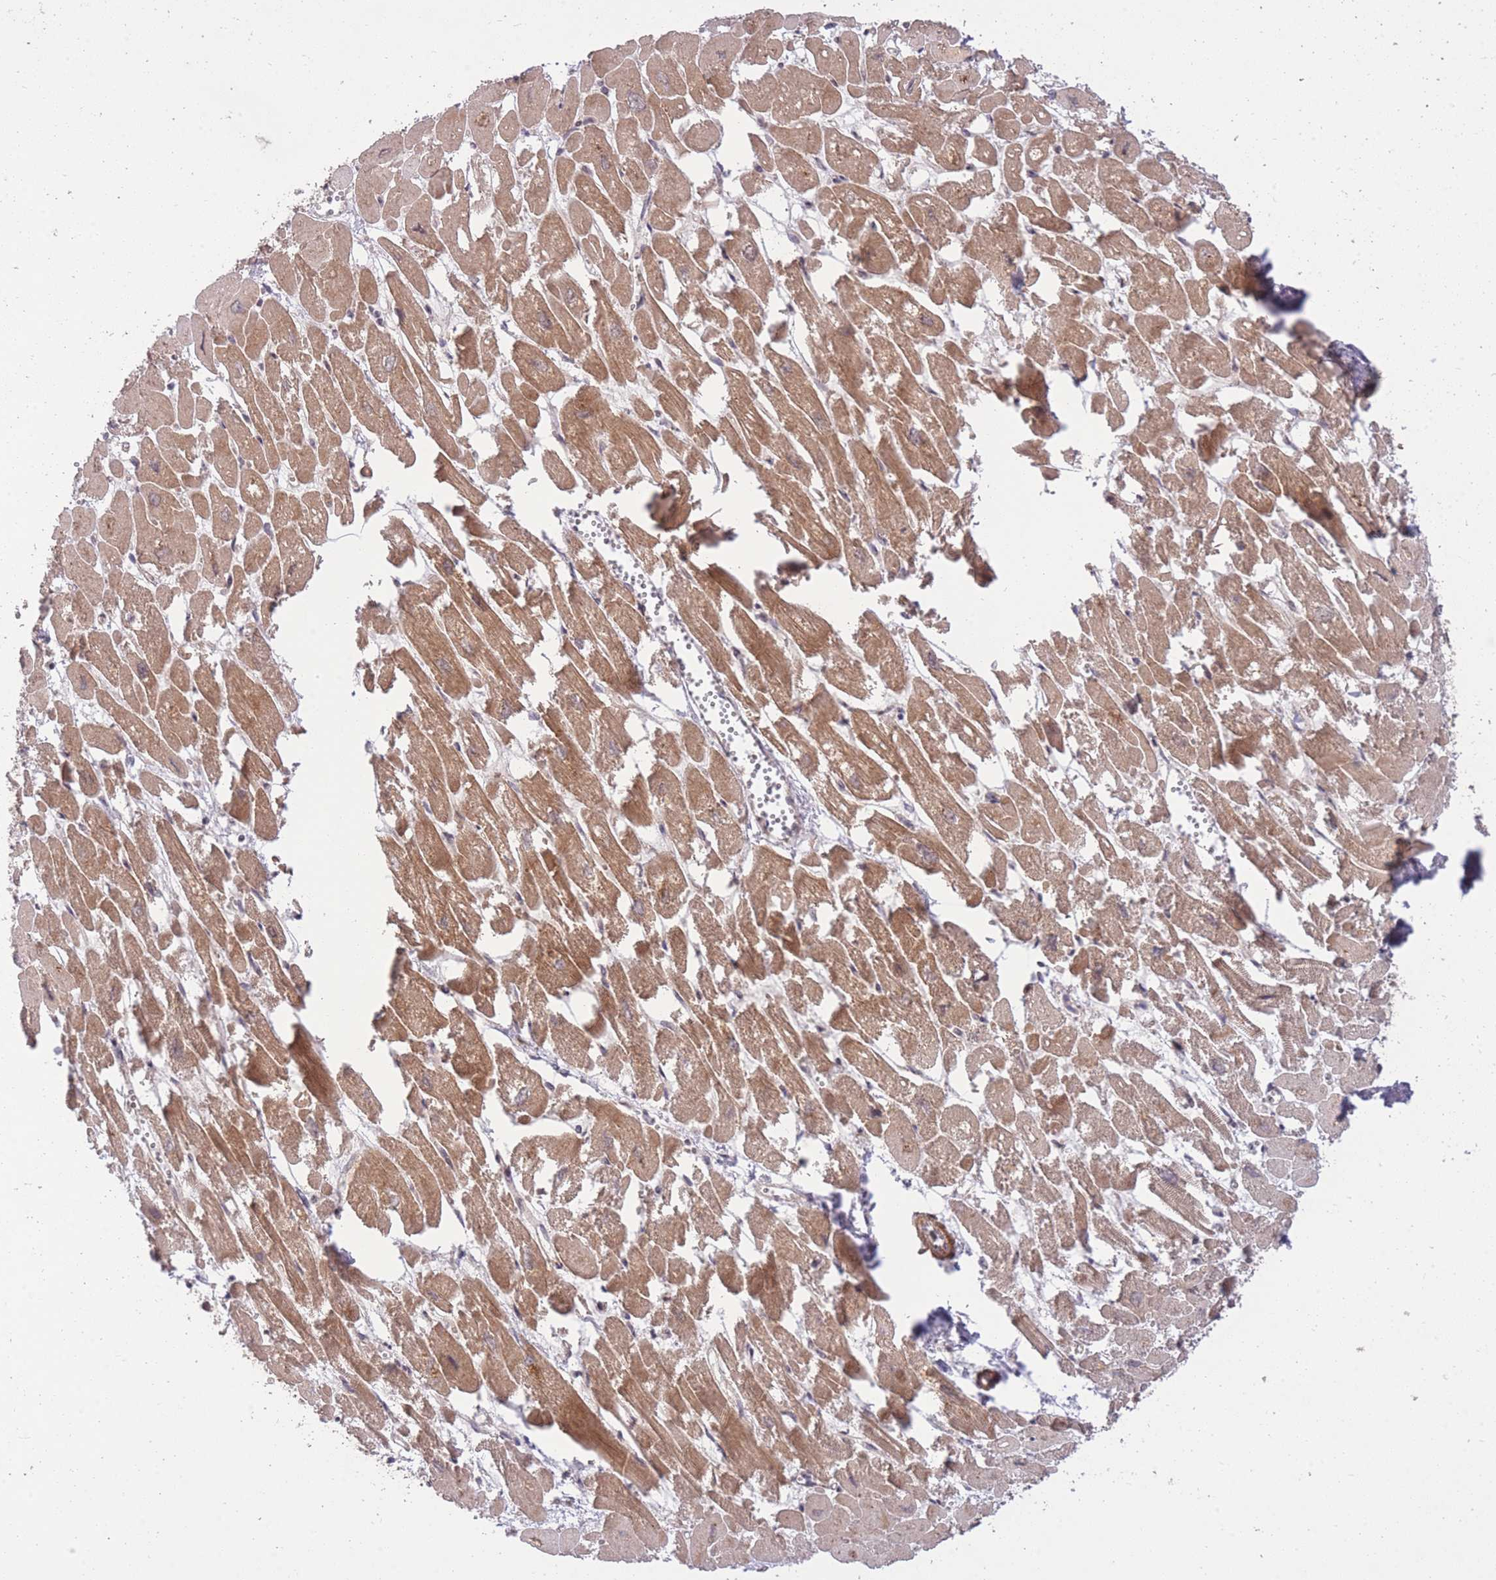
{"staining": {"intensity": "moderate", "quantity": ">75%", "location": "cytoplasmic/membranous"}, "tissue": "heart muscle", "cell_type": "Cardiomyocytes", "image_type": "normal", "snomed": [{"axis": "morphology", "description": "Normal tissue, NOS"}, {"axis": "topography", "description": "Heart"}], "caption": "This image demonstrates IHC staining of benign heart muscle, with medium moderate cytoplasmic/membranous expression in about >75% of cardiomyocytes.", "gene": "ELOA2", "patient": {"sex": "male", "age": 54}}